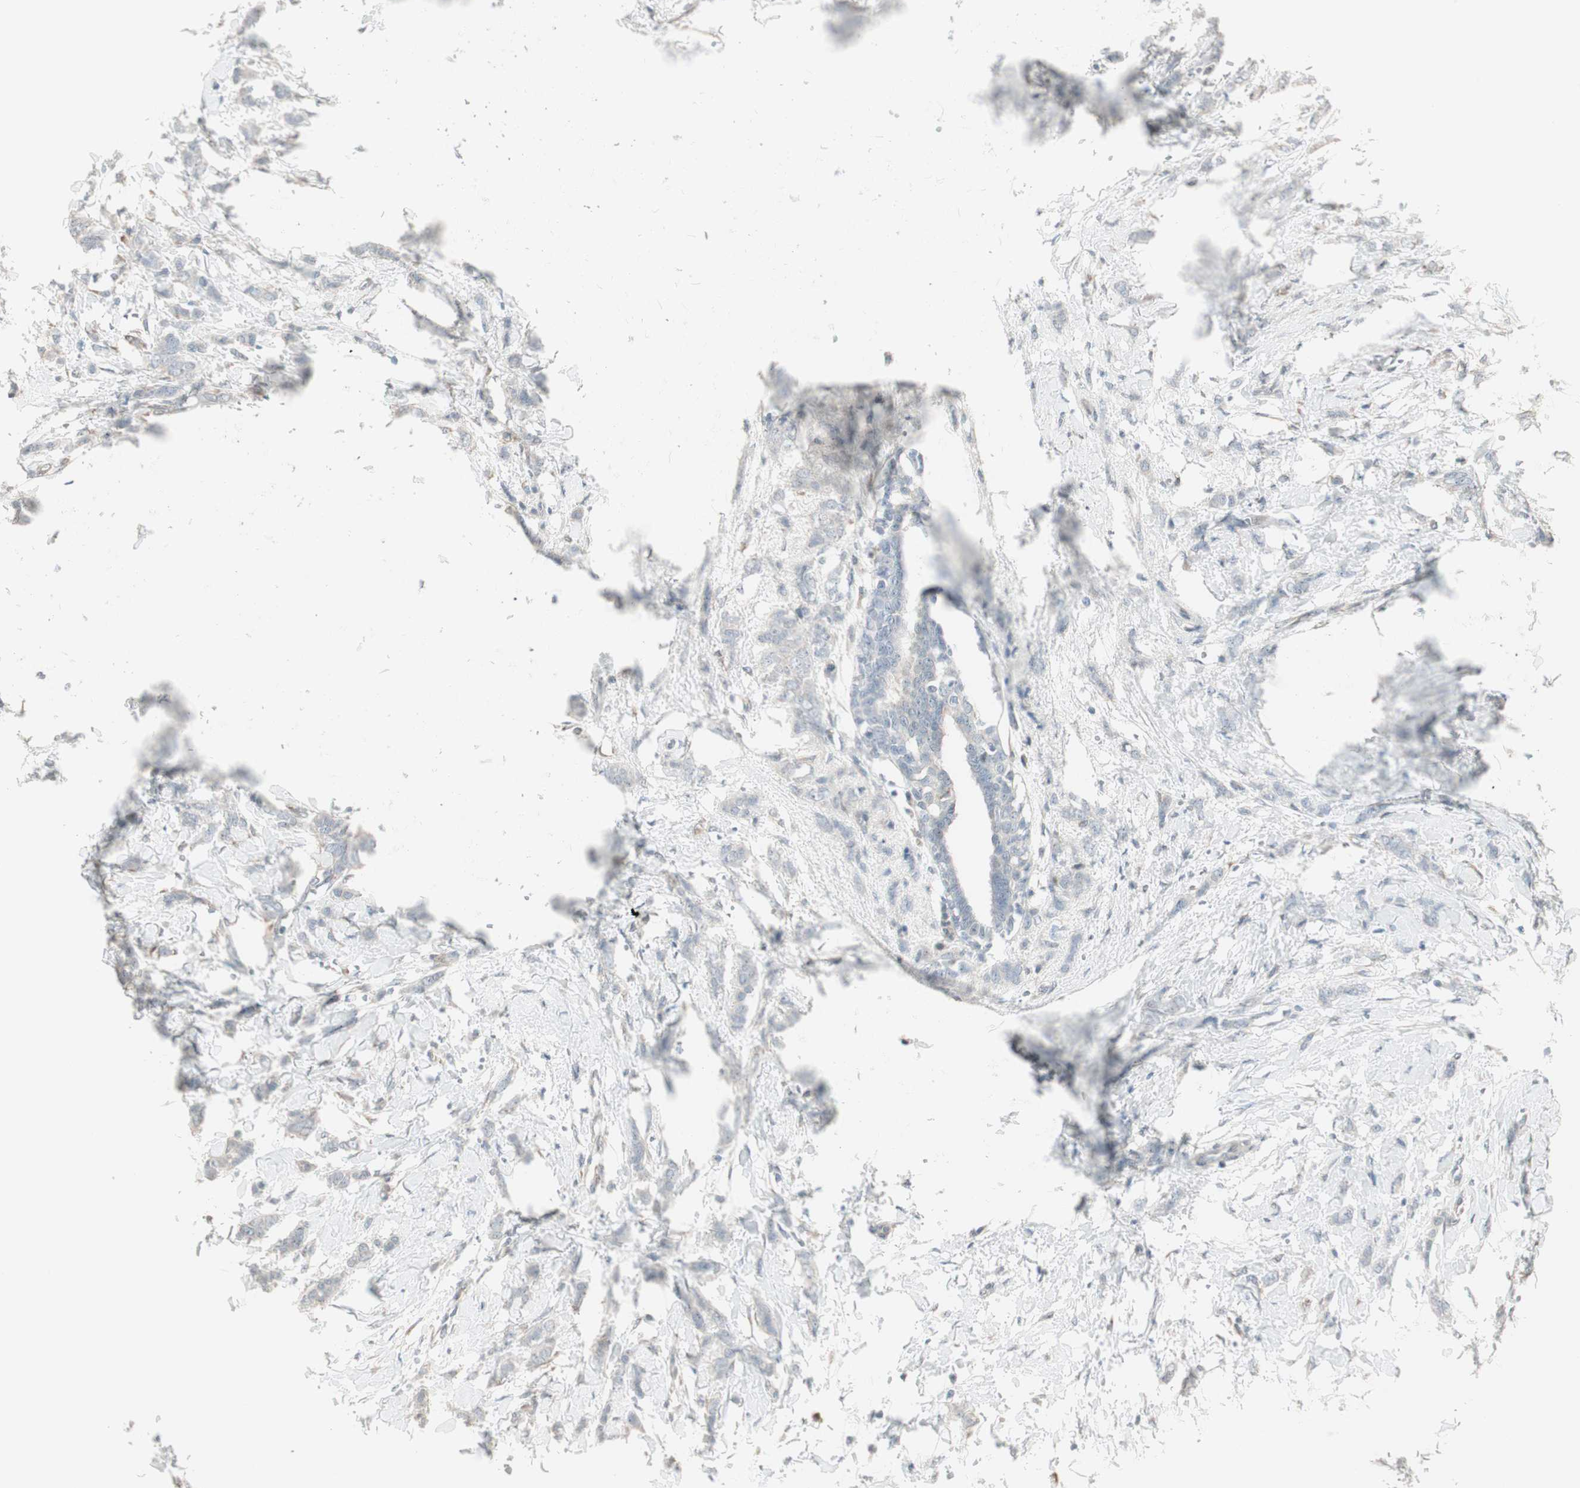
{"staining": {"intensity": "weak", "quantity": "25%-75%", "location": "cytoplasmic/membranous"}, "tissue": "breast cancer", "cell_type": "Tumor cells", "image_type": "cancer", "snomed": [{"axis": "morphology", "description": "Lobular carcinoma, in situ"}, {"axis": "morphology", "description": "Lobular carcinoma"}, {"axis": "topography", "description": "Breast"}], "caption": "Immunohistochemical staining of human breast lobular carcinoma in situ shows weak cytoplasmic/membranous protein positivity in about 25%-75% of tumor cells. The staining was performed using DAB (3,3'-diaminobenzidine), with brown indicating positive protein expression. Nuclei are stained blue with hematoxylin.", "gene": "PDZK1", "patient": {"sex": "female", "age": 41}}